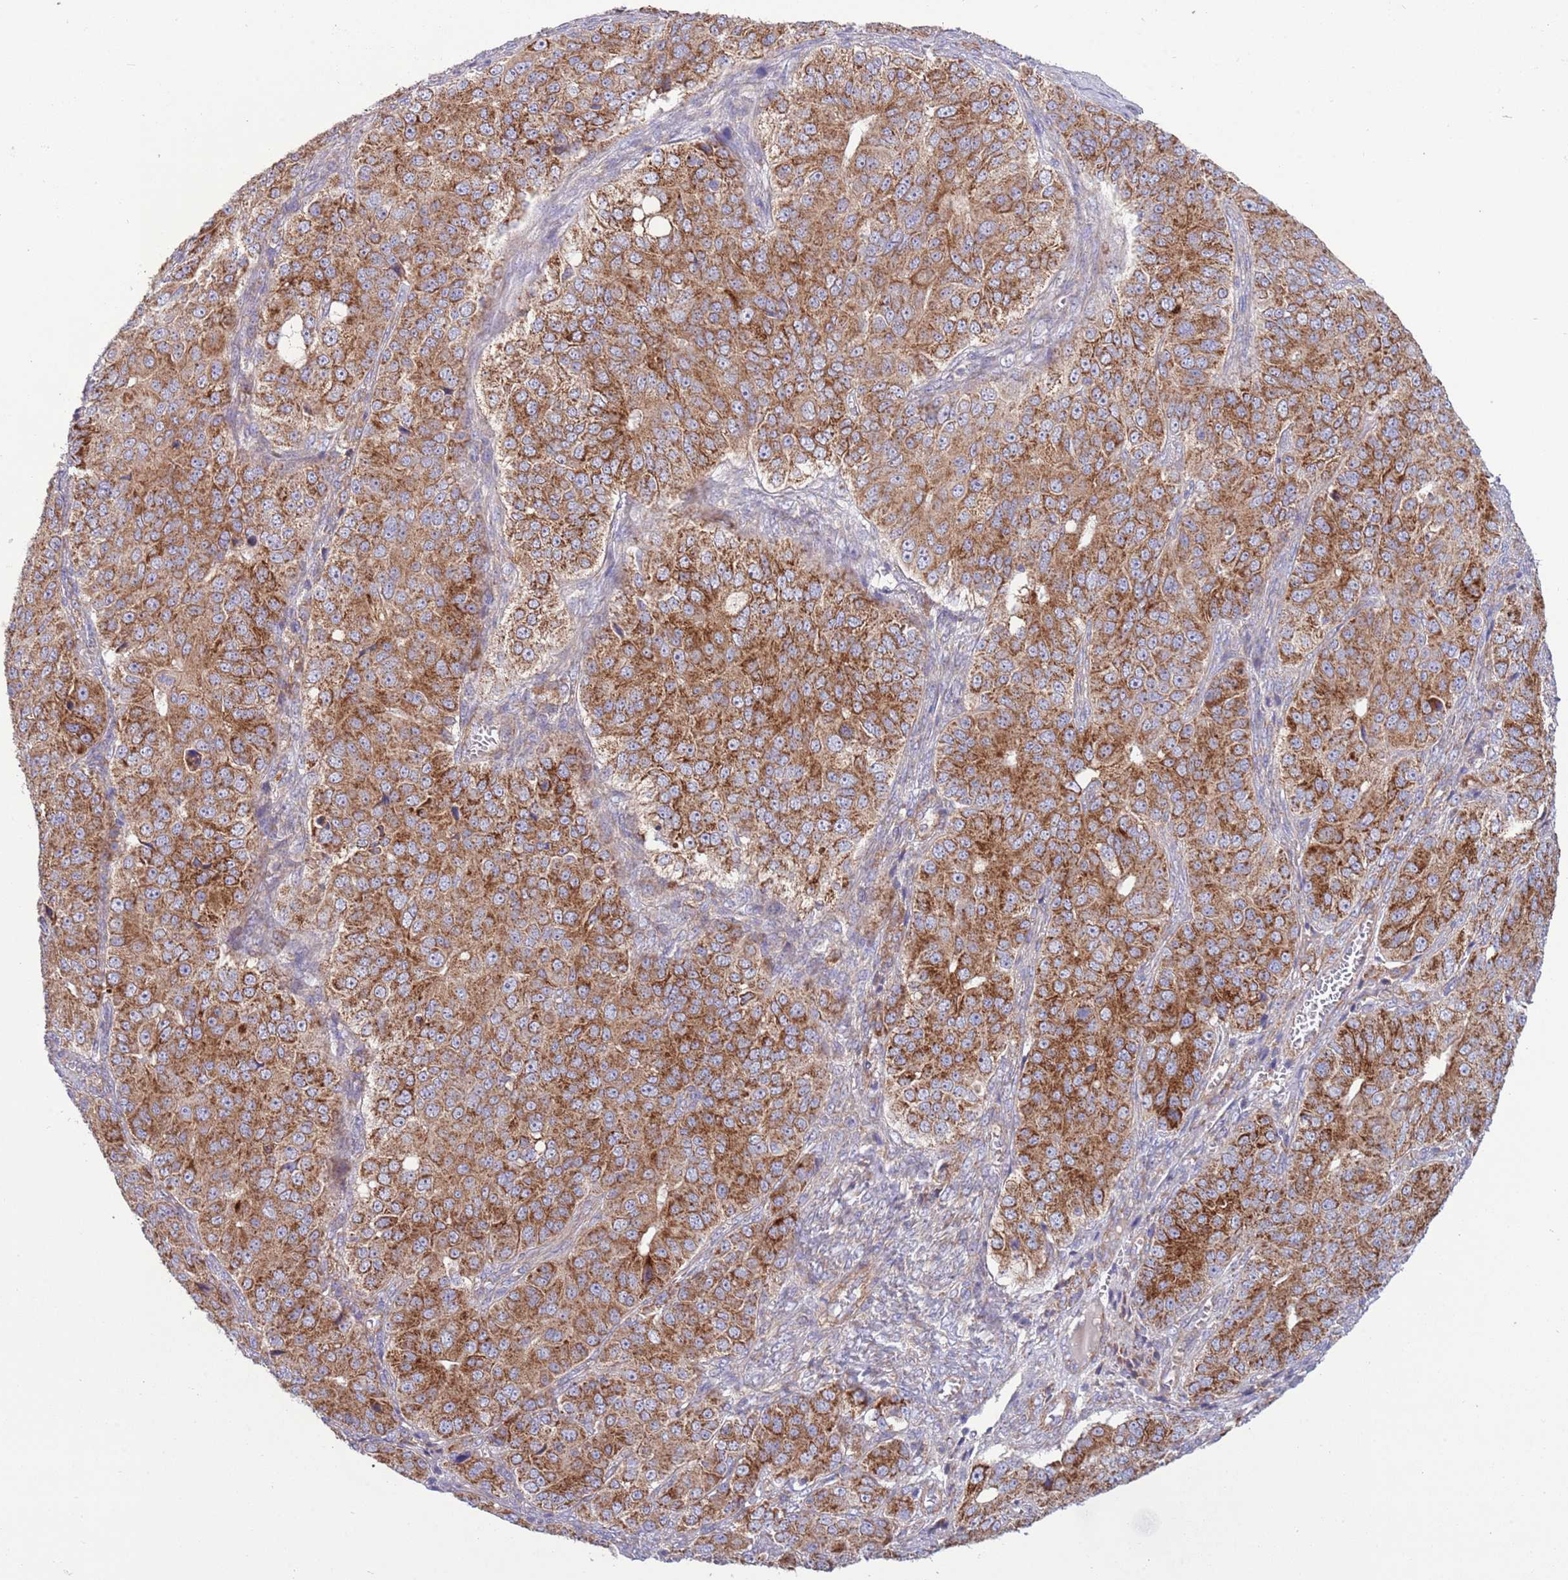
{"staining": {"intensity": "strong", "quantity": ">75%", "location": "cytoplasmic/membranous"}, "tissue": "ovarian cancer", "cell_type": "Tumor cells", "image_type": "cancer", "snomed": [{"axis": "morphology", "description": "Carcinoma, endometroid"}, {"axis": "topography", "description": "Ovary"}], "caption": "This histopathology image exhibits immunohistochemistry staining of ovarian endometroid carcinoma, with high strong cytoplasmic/membranous expression in approximately >75% of tumor cells.", "gene": "TOMM5", "patient": {"sex": "female", "age": 51}}